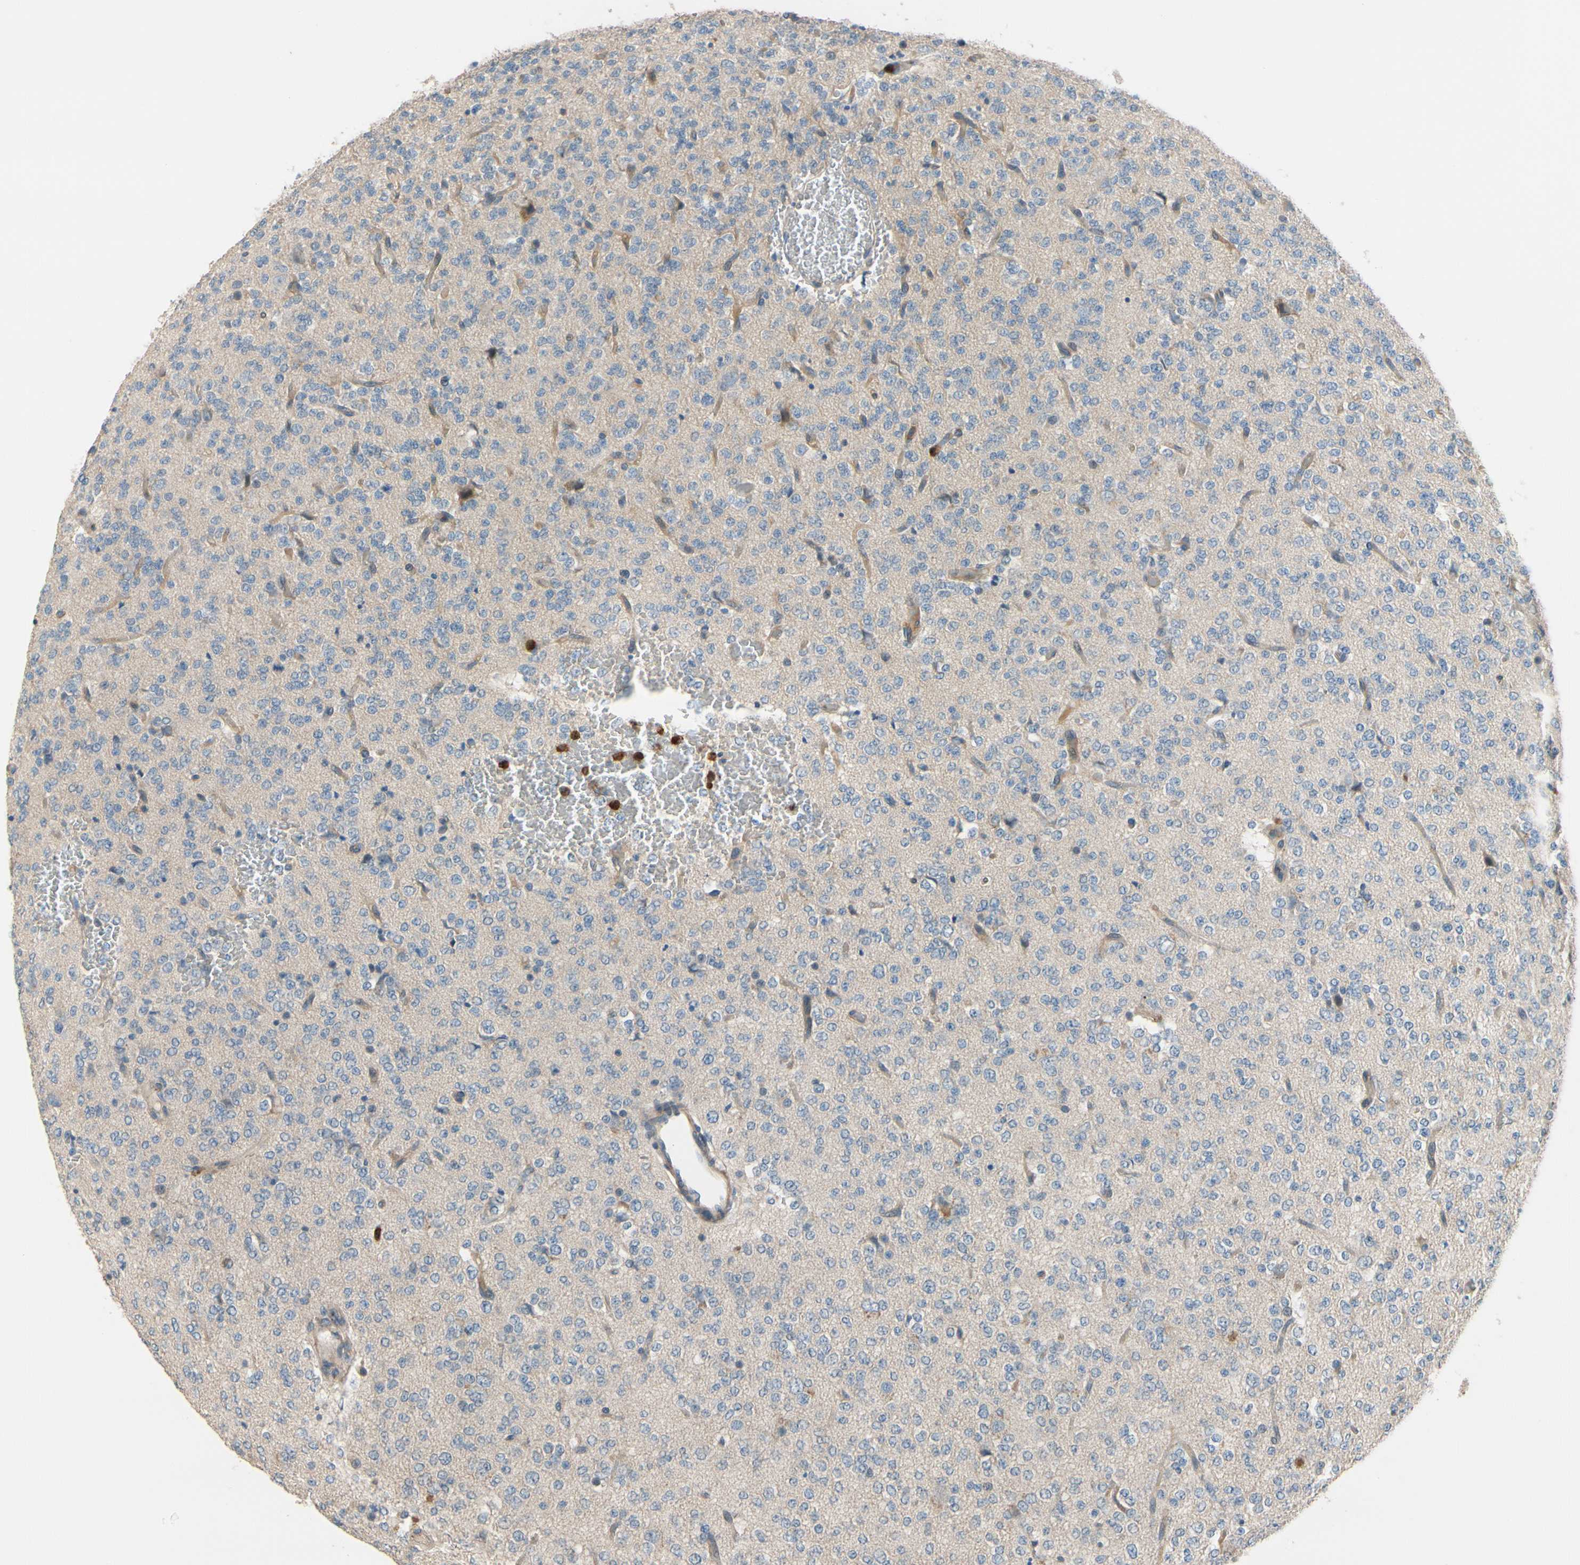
{"staining": {"intensity": "negative", "quantity": "none", "location": "none"}, "tissue": "glioma", "cell_type": "Tumor cells", "image_type": "cancer", "snomed": [{"axis": "morphology", "description": "Glioma, malignant, Low grade"}, {"axis": "topography", "description": "Brain"}], "caption": "Photomicrograph shows no protein expression in tumor cells of glioma tissue.", "gene": "SIGLEC5", "patient": {"sex": "male", "age": 38}}